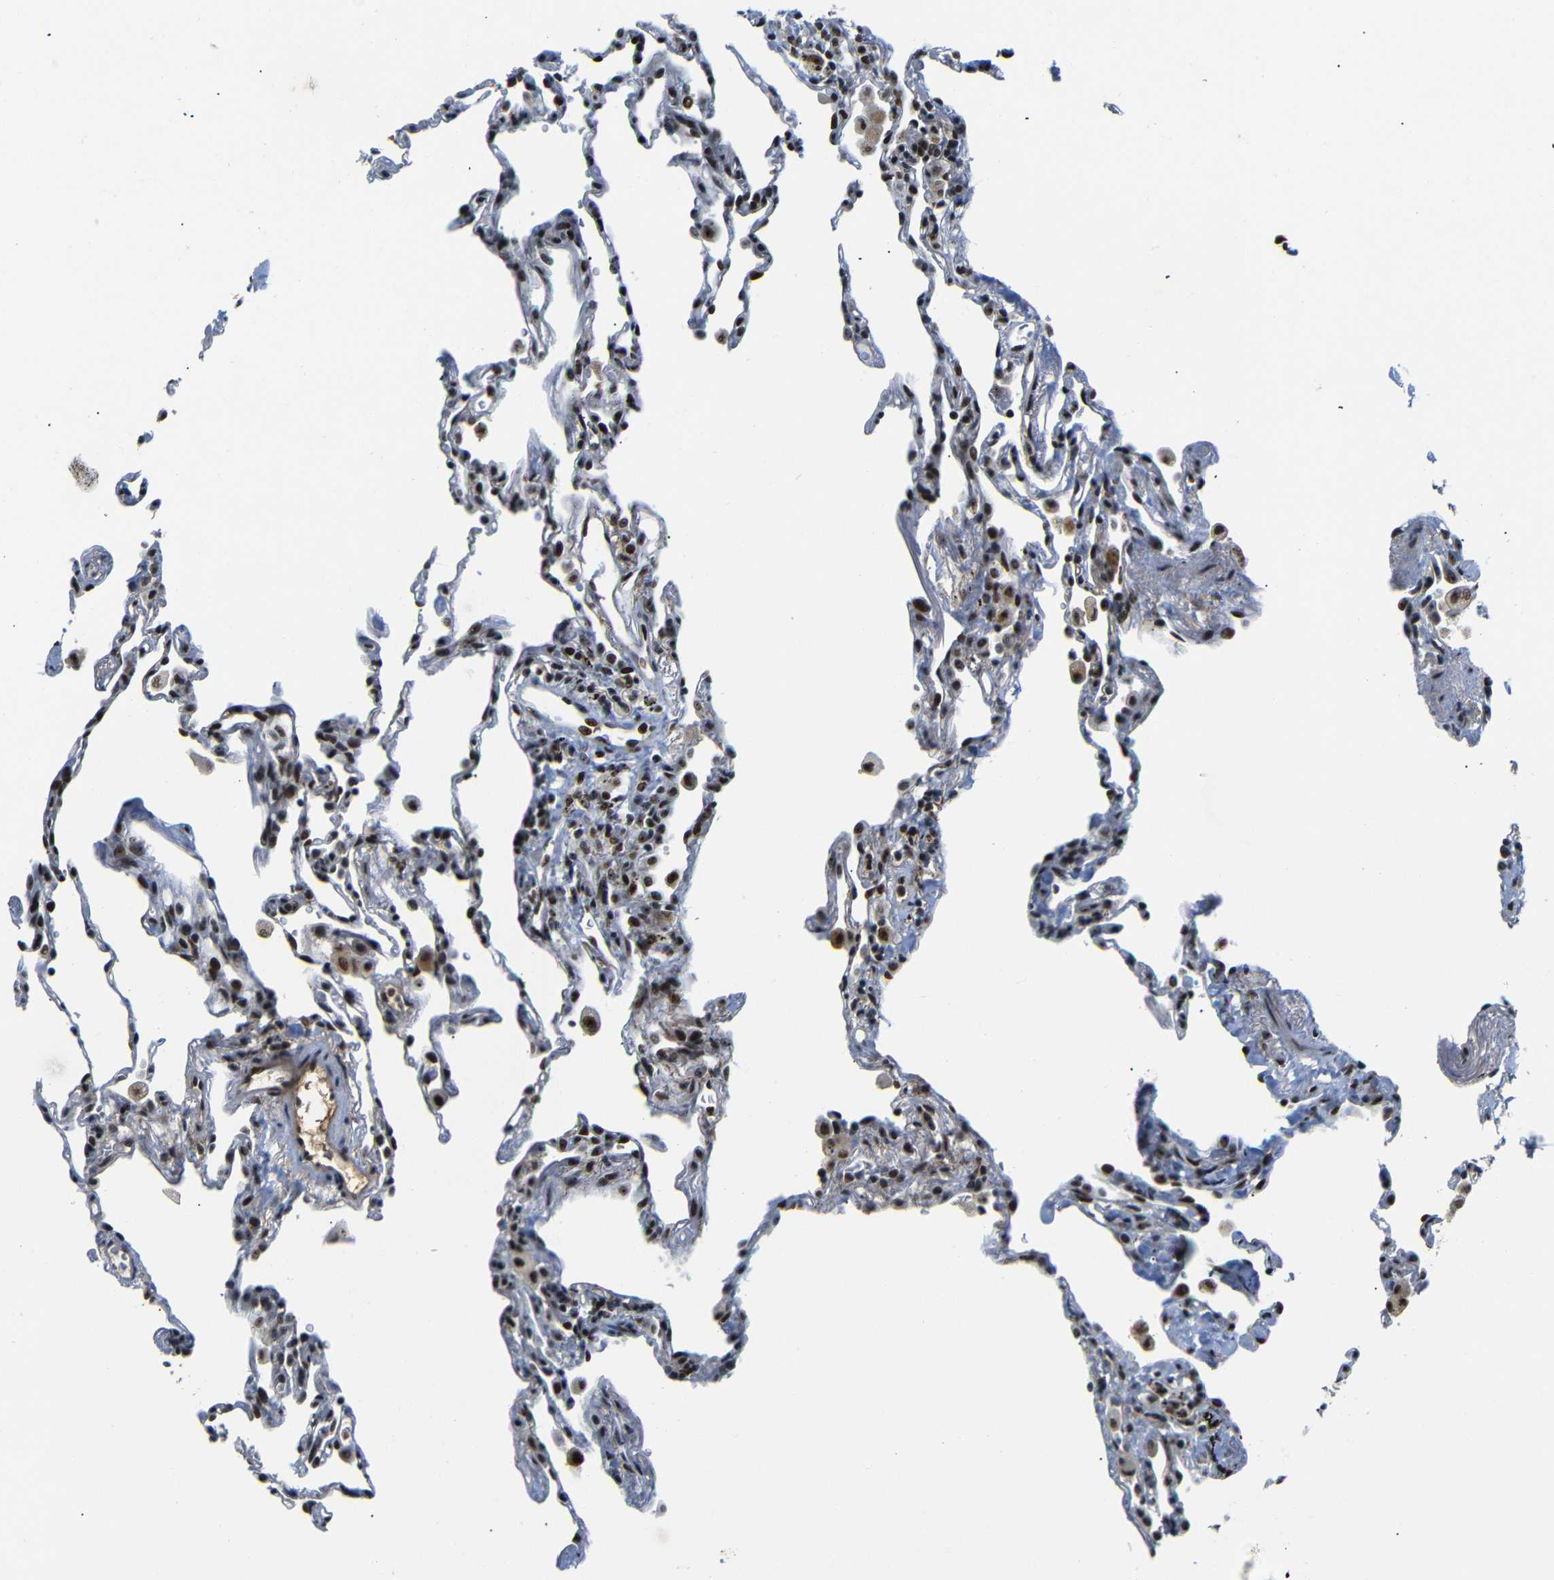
{"staining": {"intensity": "strong", "quantity": ">75%", "location": "nuclear"}, "tissue": "lung", "cell_type": "Alveolar cells", "image_type": "normal", "snomed": [{"axis": "morphology", "description": "Normal tissue, NOS"}, {"axis": "topography", "description": "Lung"}], "caption": "This histopathology image displays immunohistochemistry (IHC) staining of unremarkable human lung, with high strong nuclear staining in approximately >75% of alveolar cells.", "gene": "SETDB2", "patient": {"sex": "male", "age": 59}}